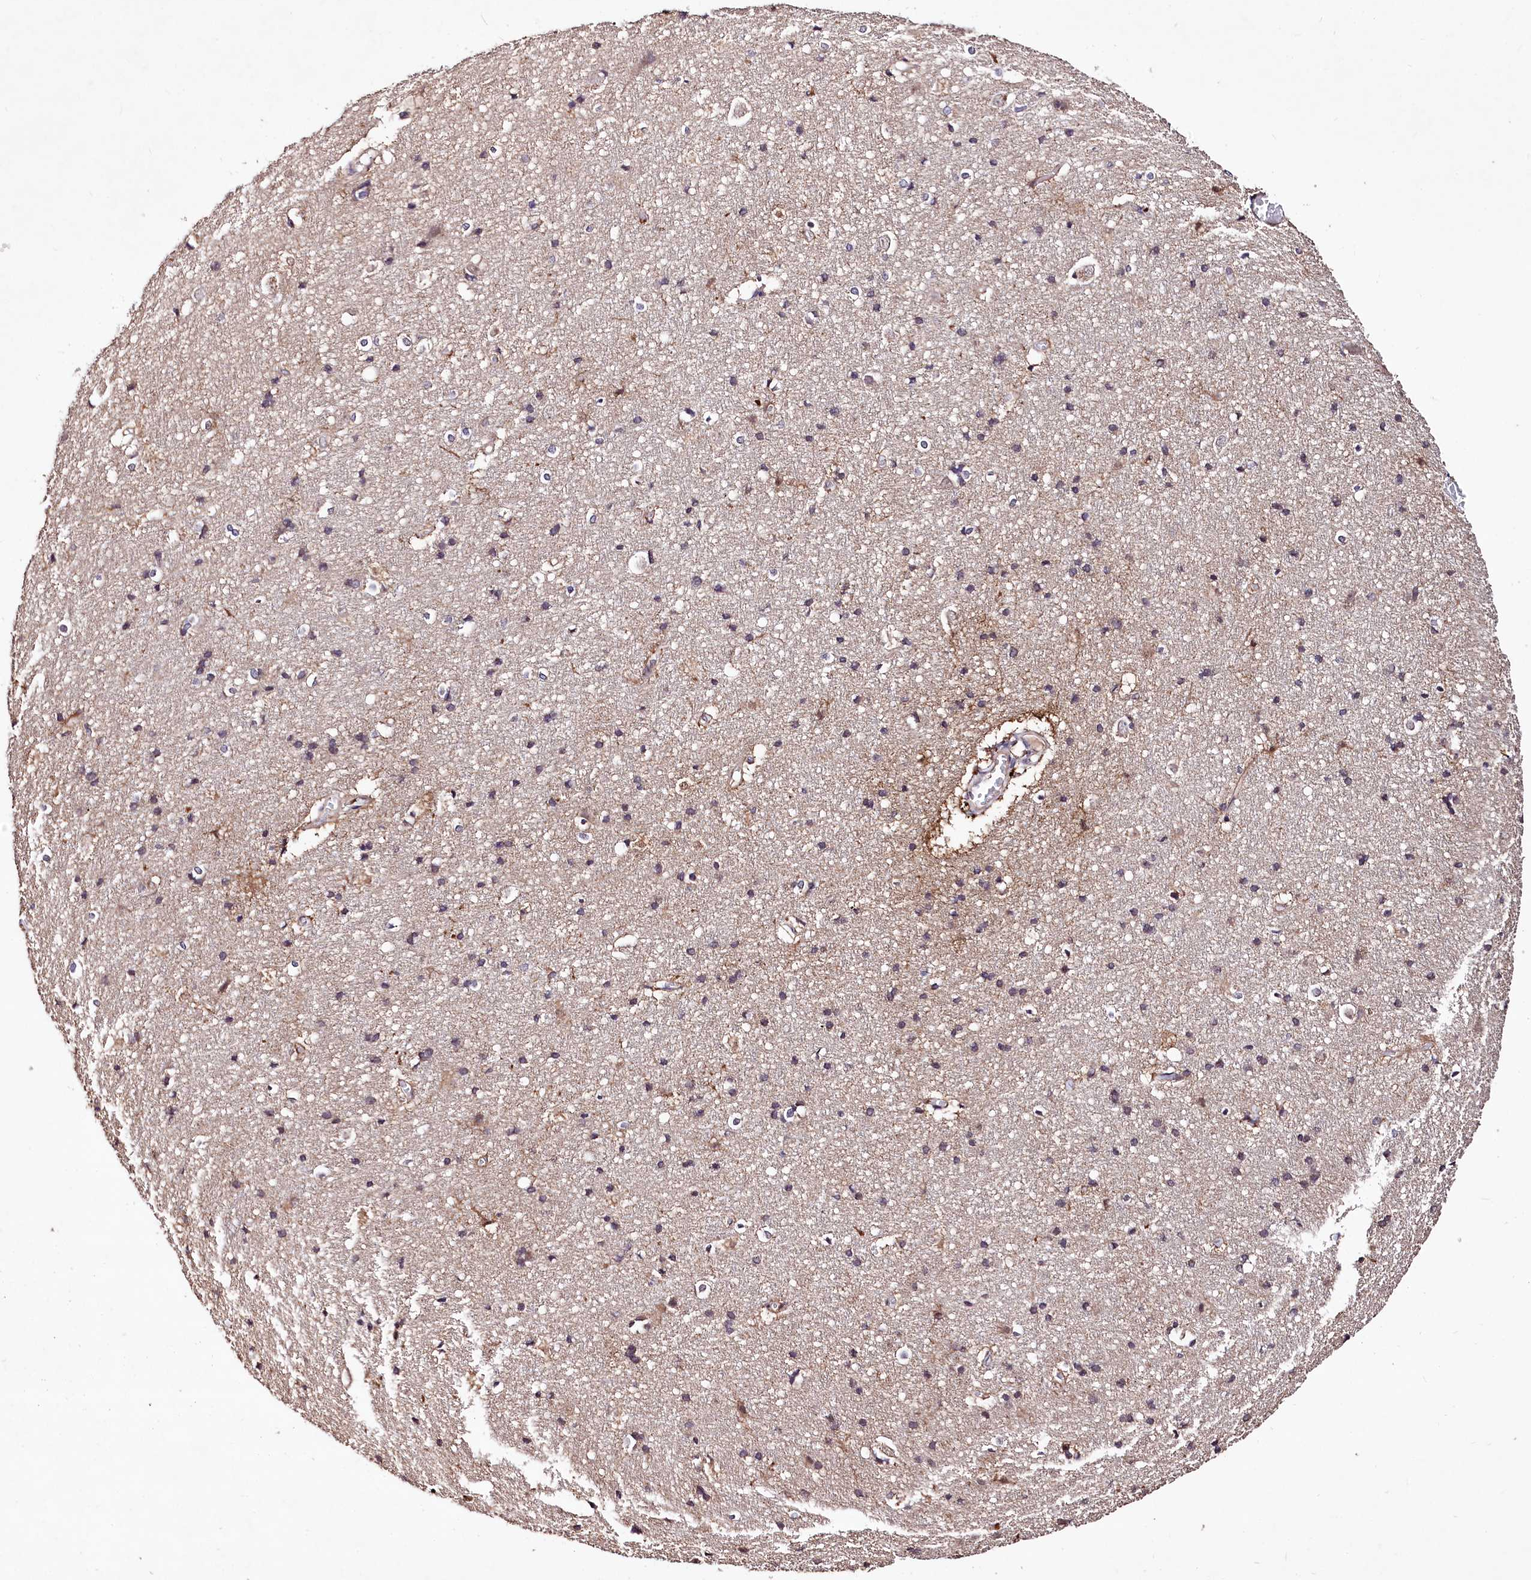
{"staining": {"intensity": "negative", "quantity": "none", "location": "none"}, "tissue": "cerebral cortex", "cell_type": "Endothelial cells", "image_type": "normal", "snomed": [{"axis": "morphology", "description": "Normal tissue, NOS"}, {"axis": "topography", "description": "Cerebral cortex"}], "caption": "IHC histopathology image of benign cerebral cortex: cerebral cortex stained with DAB (3,3'-diaminobenzidine) displays no significant protein positivity in endothelial cells. The staining was performed using DAB (3,3'-diaminobenzidine) to visualize the protein expression in brown, while the nuclei were stained in blue with hematoxylin (Magnification: 20x).", "gene": "KLRB1", "patient": {"sex": "male", "age": 54}}